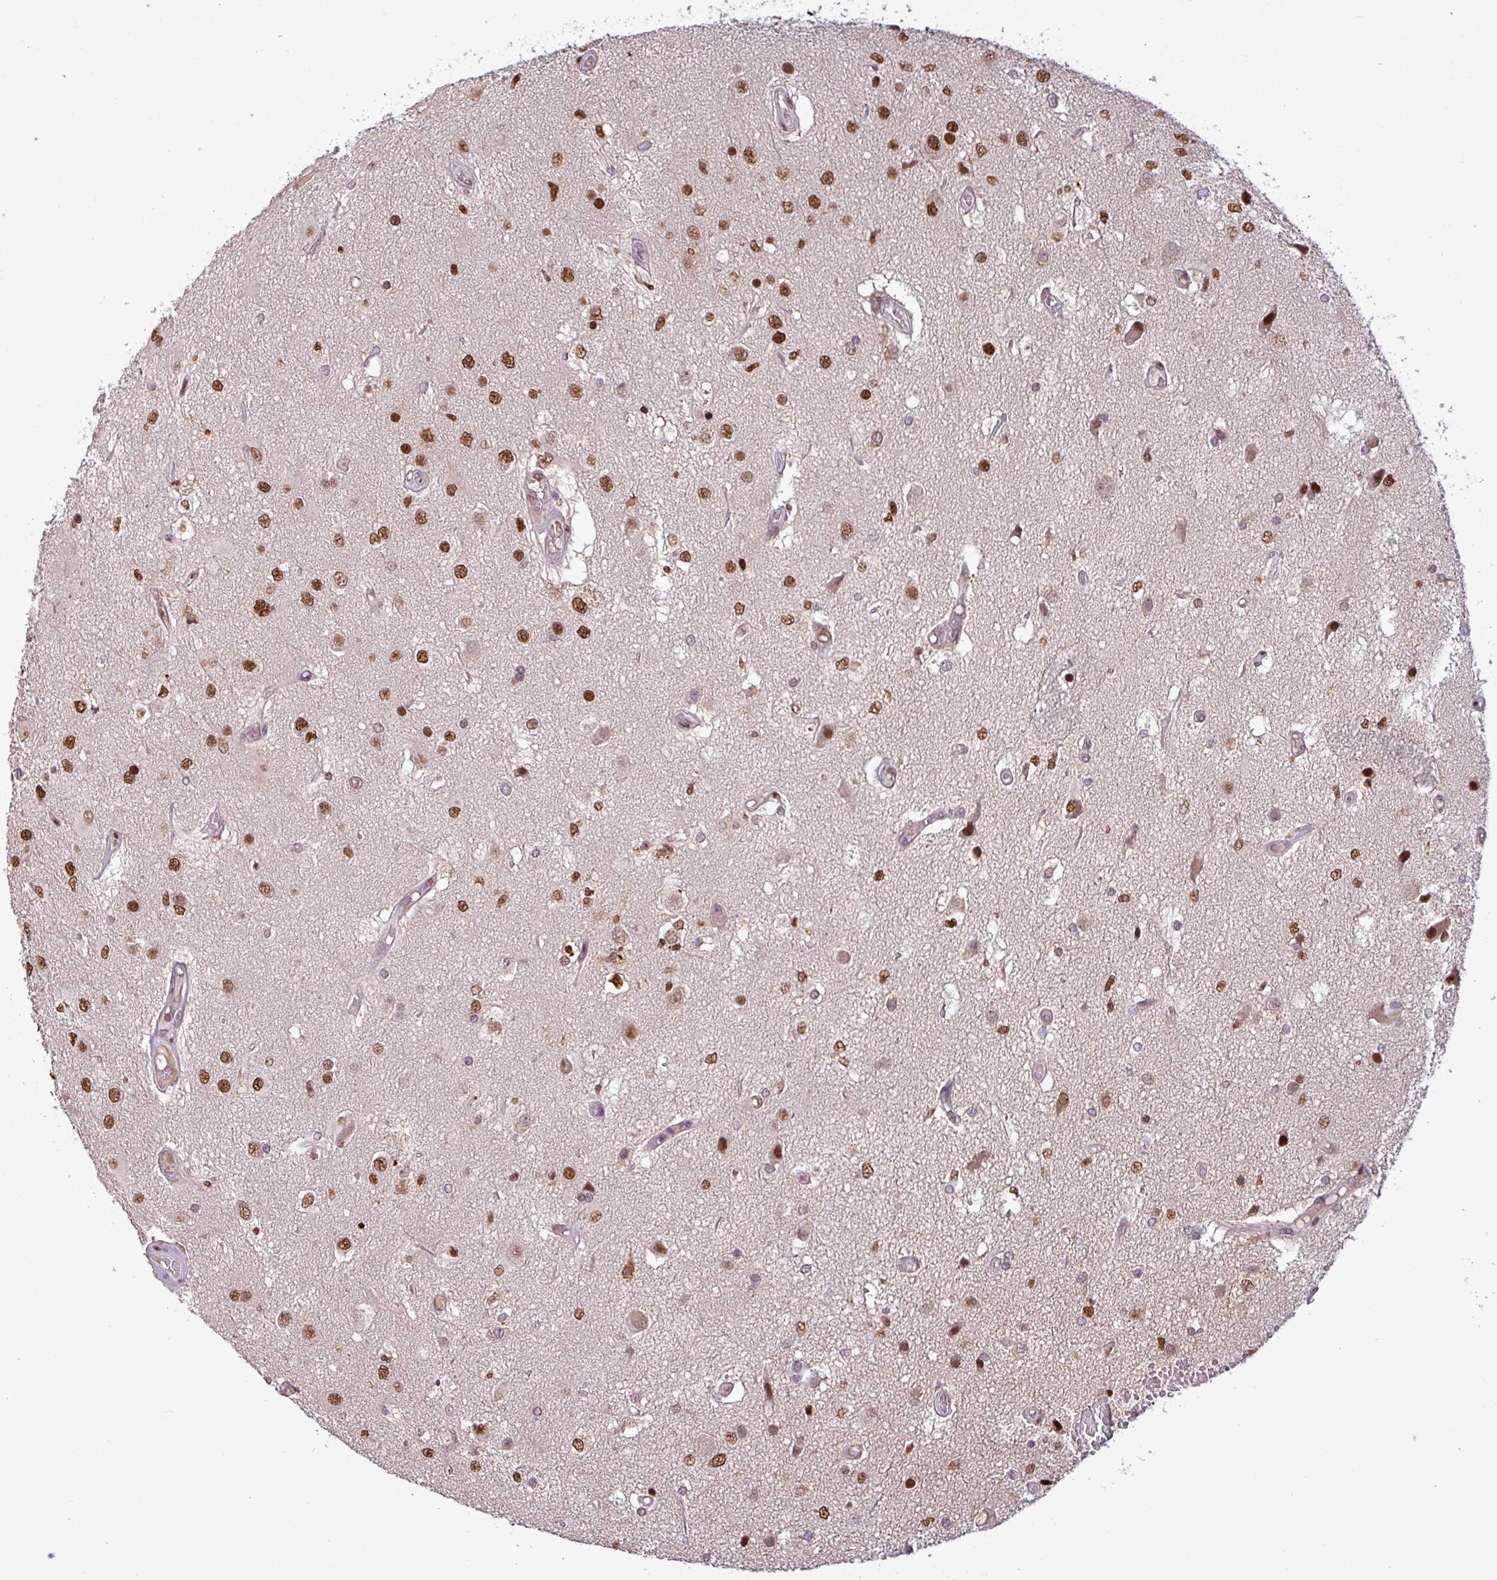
{"staining": {"intensity": "strong", "quantity": ">75%", "location": "nuclear"}, "tissue": "glioma", "cell_type": "Tumor cells", "image_type": "cancer", "snomed": [{"axis": "morphology", "description": "Glioma, malignant, High grade"}, {"axis": "morphology", "description": "Glioblastoma, NOS"}, {"axis": "topography", "description": "Brain"}], "caption": "Strong nuclear protein expression is seen in about >75% of tumor cells in glioblastoma. Nuclei are stained in blue.", "gene": "IRF2BPL", "patient": {"sex": "male", "age": 60}}